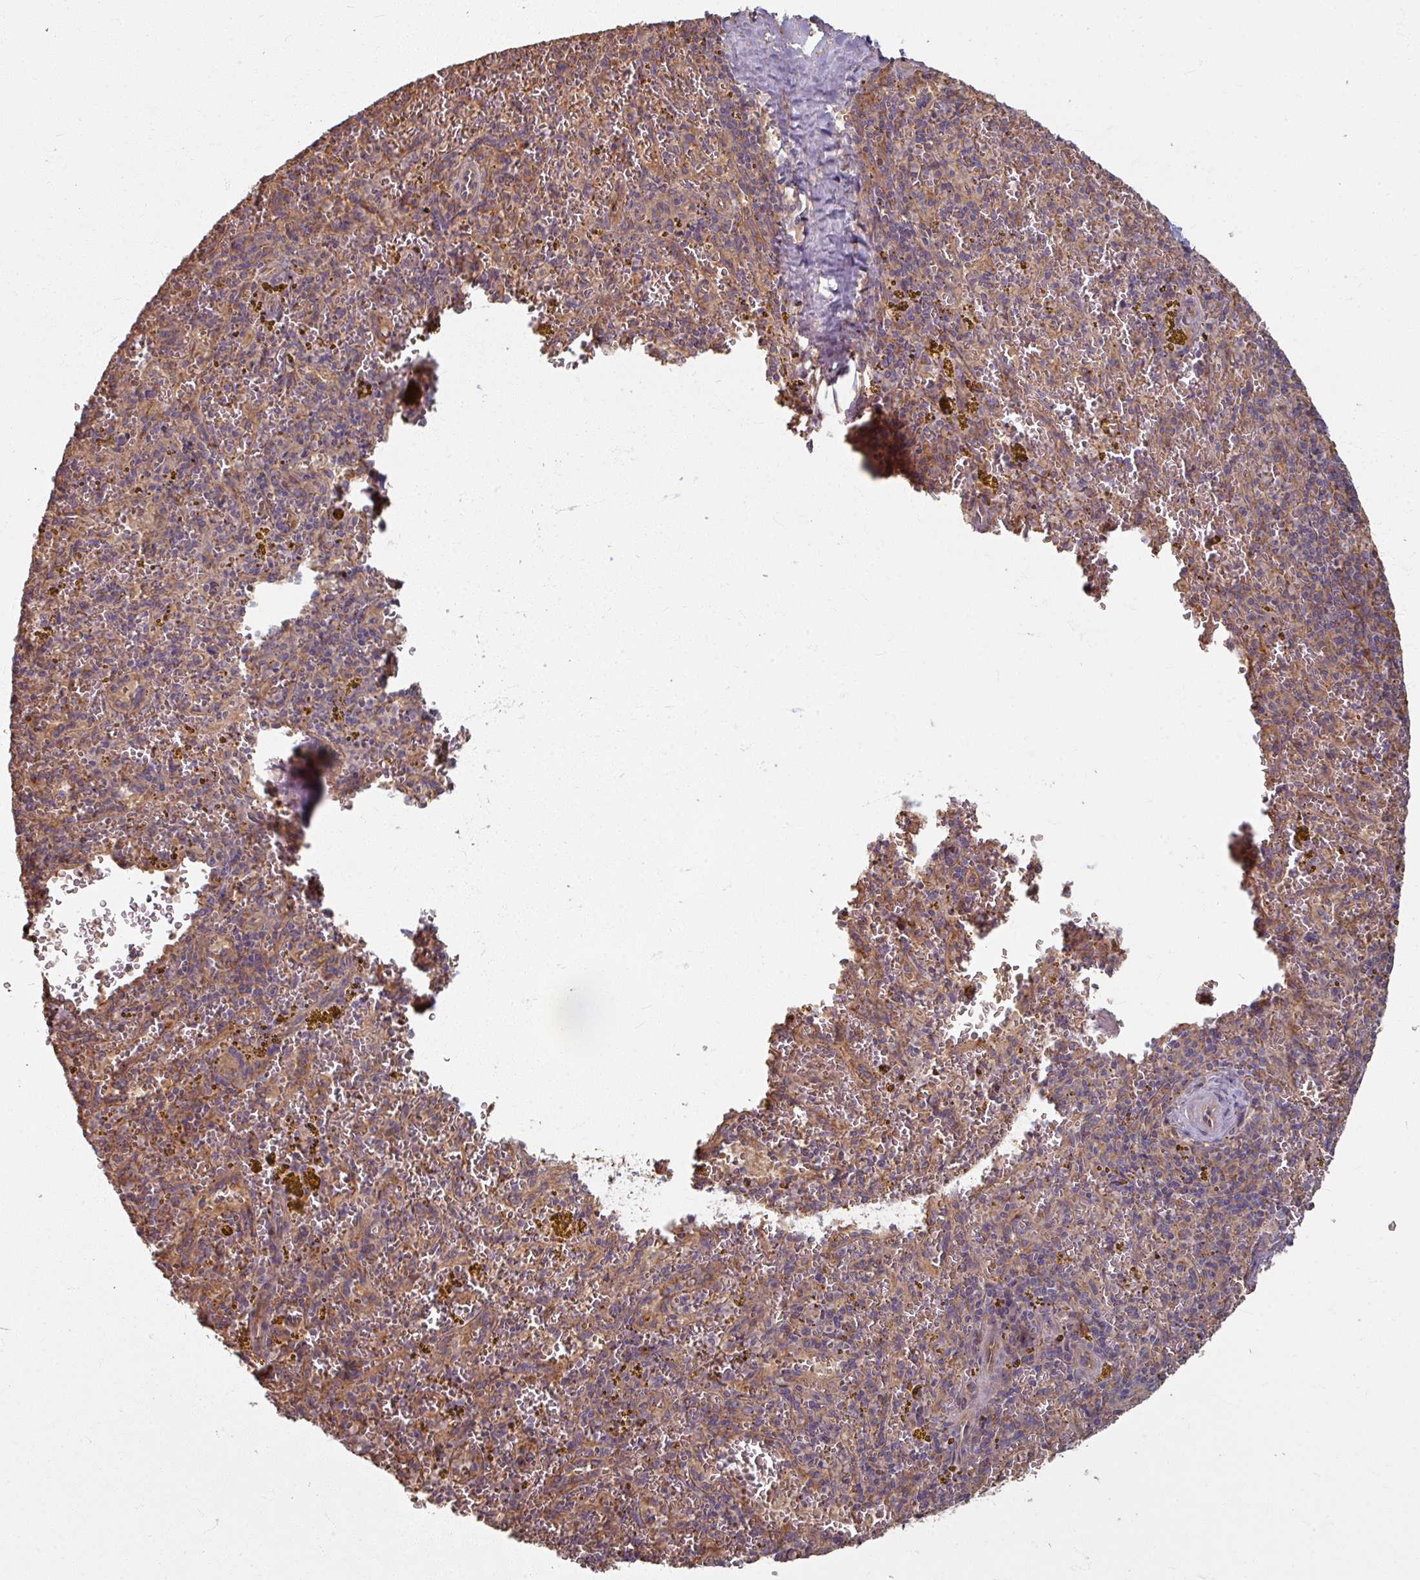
{"staining": {"intensity": "weak", "quantity": "25%-75%", "location": "cytoplasmic/membranous"}, "tissue": "spleen", "cell_type": "Cells in red pulp", "image_type": "normal", "snomed": [{"axis": "morphology", "description": "Normal tissue, NOS"}, {"axis": "topography", "description": "Spleen"}], "caption": "Immunohistochemistry (IHC) histopathology image of normal spleen: spleen stained using immunohistochemistry (IHC) demonstrates low levels of weak protein expression localized specifically in the cytoplasmic/membranous of cells in red pulp, appearing as a cytoplasmic/membranous brown color.", "gene": "CCDC68", "patient": {"sex": "male", "age": 57}}